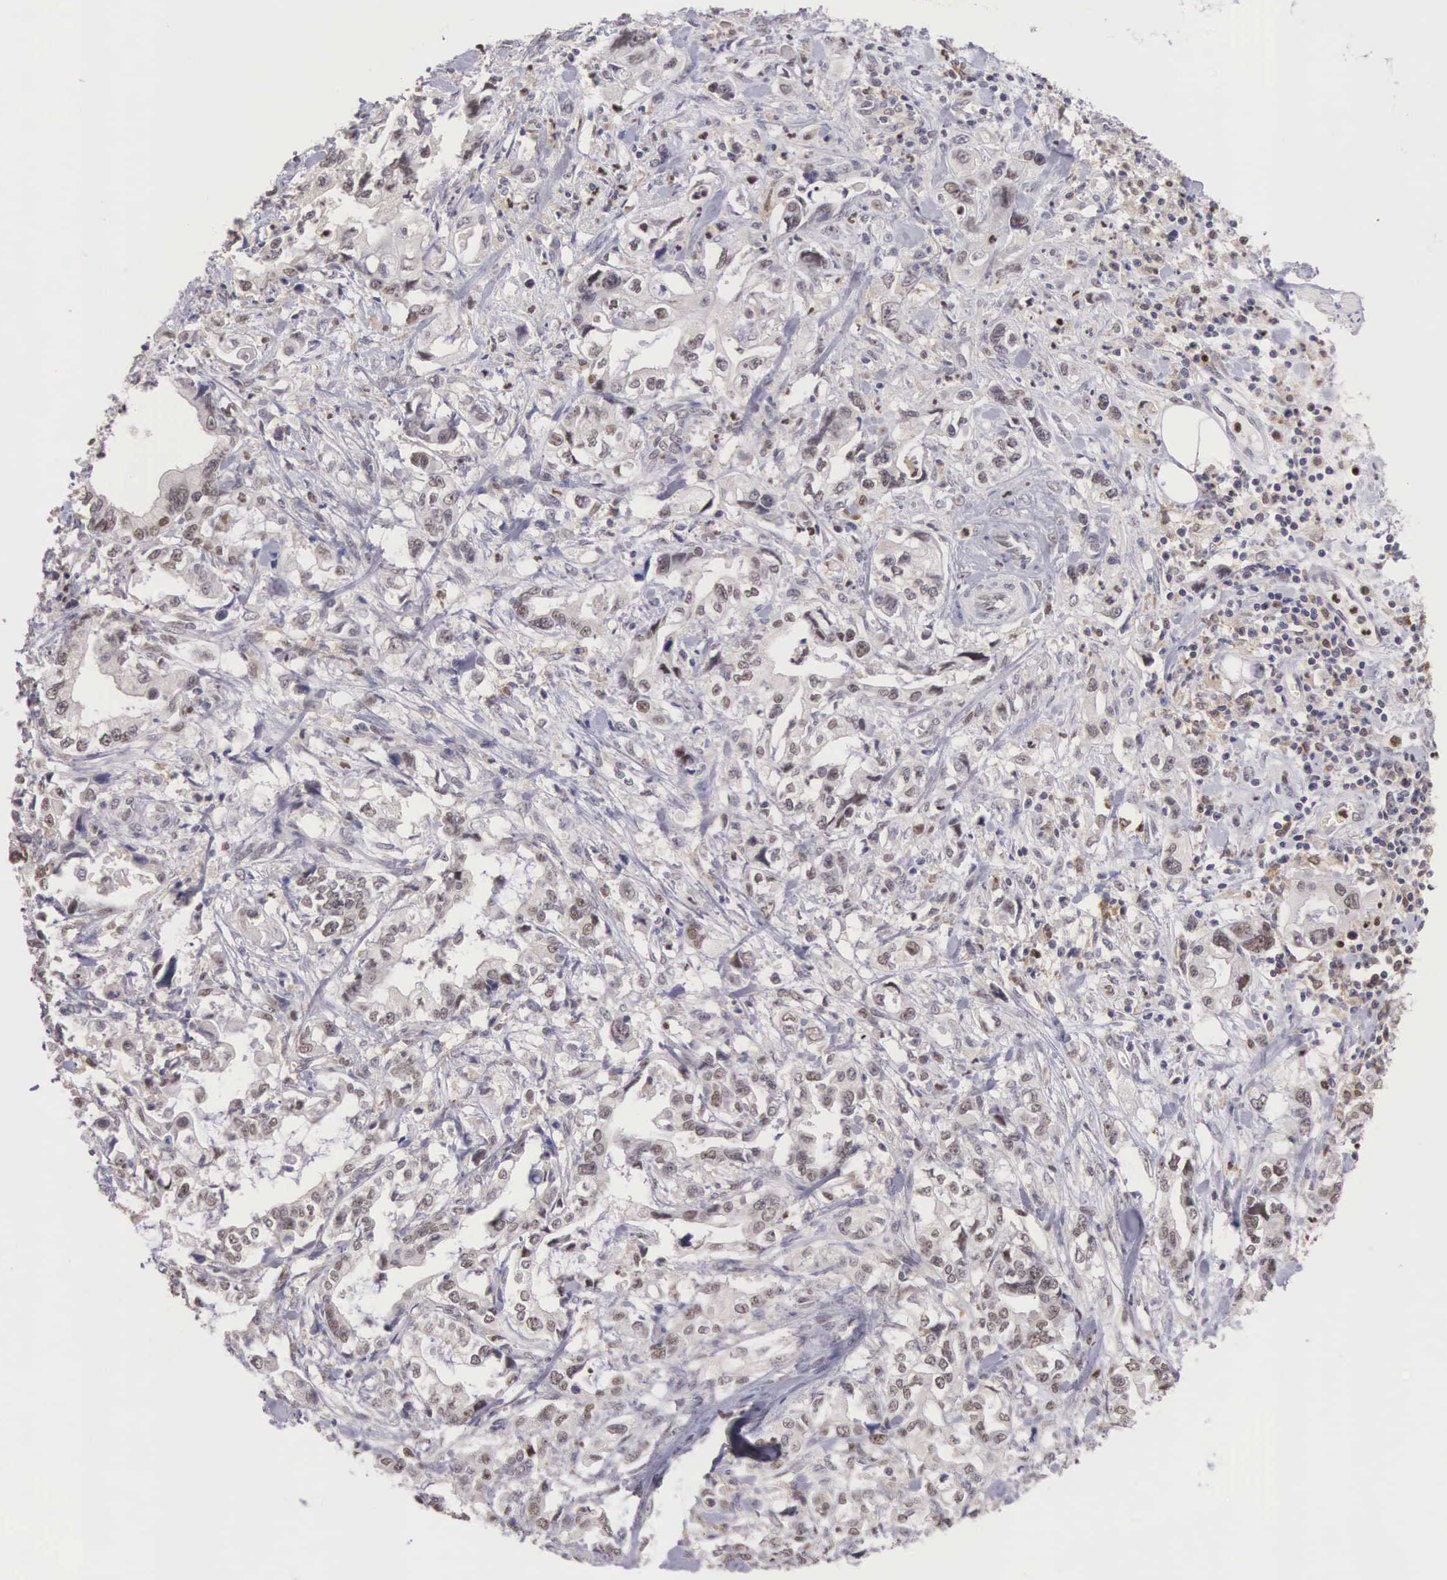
{"staining": {"intensity": "weak", "quantity": "<25%", "location": "nuclear"}, "tissue": "stomach cancer", "cell_type": "Tumor cells", "image_type": "cancer", "snomed": [{"axis": "morphology", "description": "Adenocarcinoma, NOS"}, {"axis": "topography", "description": "Pancreas"}, {"axis": "topography", "description": "Stomach, upper"}], "caption": "The photomicrograph displays no staining of tumor cells in adenocarcinoma (stomach). (IHC, brightfield microscopy, high magnification).", "gene": "GRK3", "patient": {"sex": "male", "age": 77}}